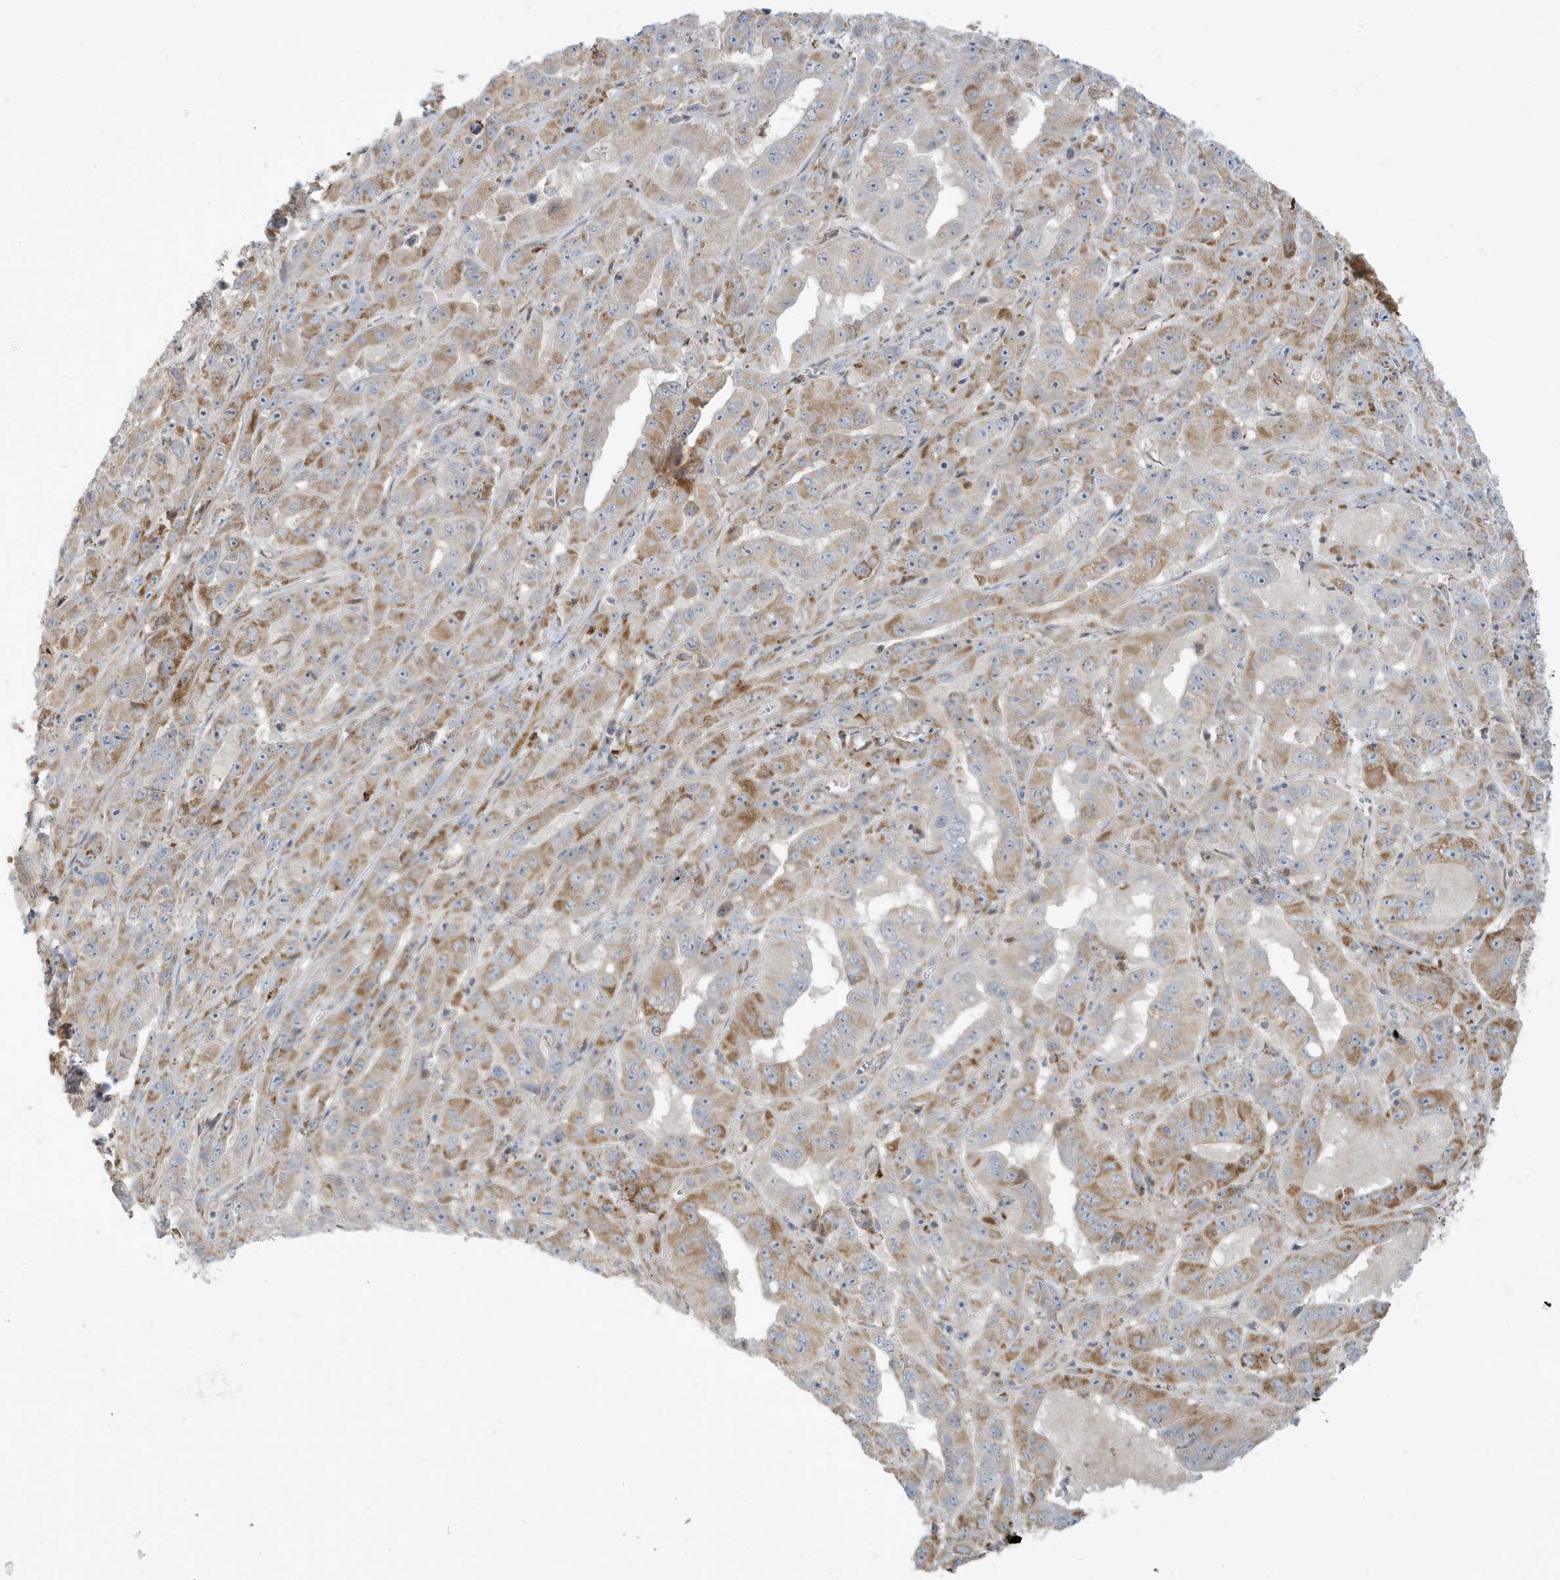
{"staining": {"intensity": "moderate", "quantity": ">75%", "location": "cytoplasmic/membranous"}, "tissue": "pancreatic cancer", "cell_type": "Tumor cells", "image_type": "cancer", "snomed": [{"axis": "morphology", "description": "Adenocarcinoma, NOS"}, {"axis": "topography", "description": "Pancreas"}], "caption": "Protein expression analysis of pancreatic adenocarcinoma demonstrates moderate cytoplasmic/membranous staining in about >75% of tumor cells.", "gene": "IFT57", "patient": {"sex": "male", "age": 63}}